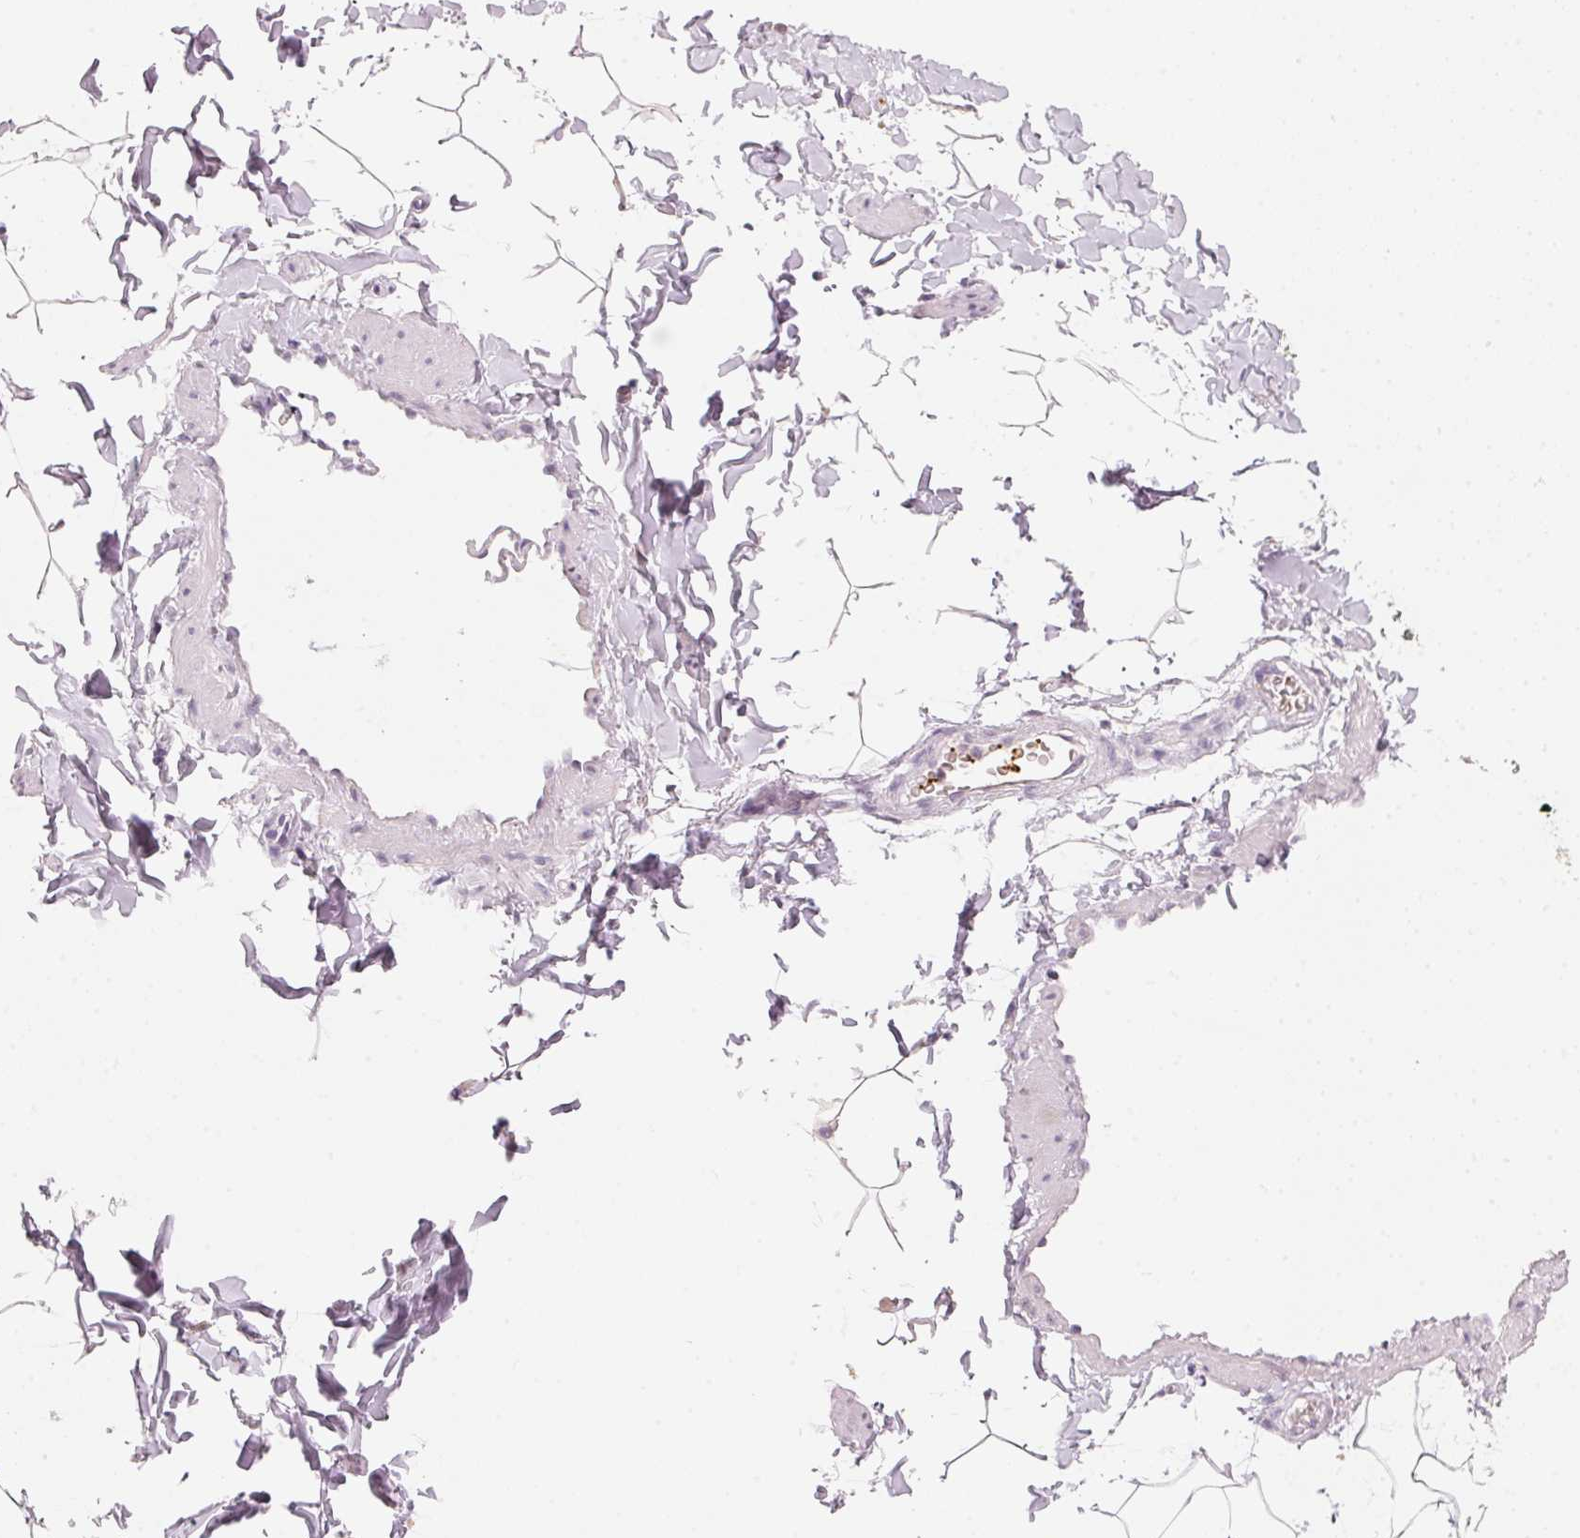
{"staining": {"intensity": "moderate", "quantity": ">75%", "location": "nuclear"}, "tissue": "adipose tissue", "cell_type": "Adipocytes", "image_type": "normal", "snomed": [{"axis": "morphology", "description": "Normal tissue, NOS"}, {"axis": "topography", "description": "Epididymis"}, {"axis": "topography", "description": "Peripheral nerve tissue"}], "caption": "High-power microscopy captured an IHC micrograph of normal adipose tissue, revealing moderate nuclear staining in approximately >75% of adipocytes. The staining was performed using DAB (3,3'-diaminobenzidine), with brown indicating positive protein expression. Nuclei are stained blue with hematoxylin.", "gene": "ARHGAP22", "patient": {"sex": "male", "age": 32}}